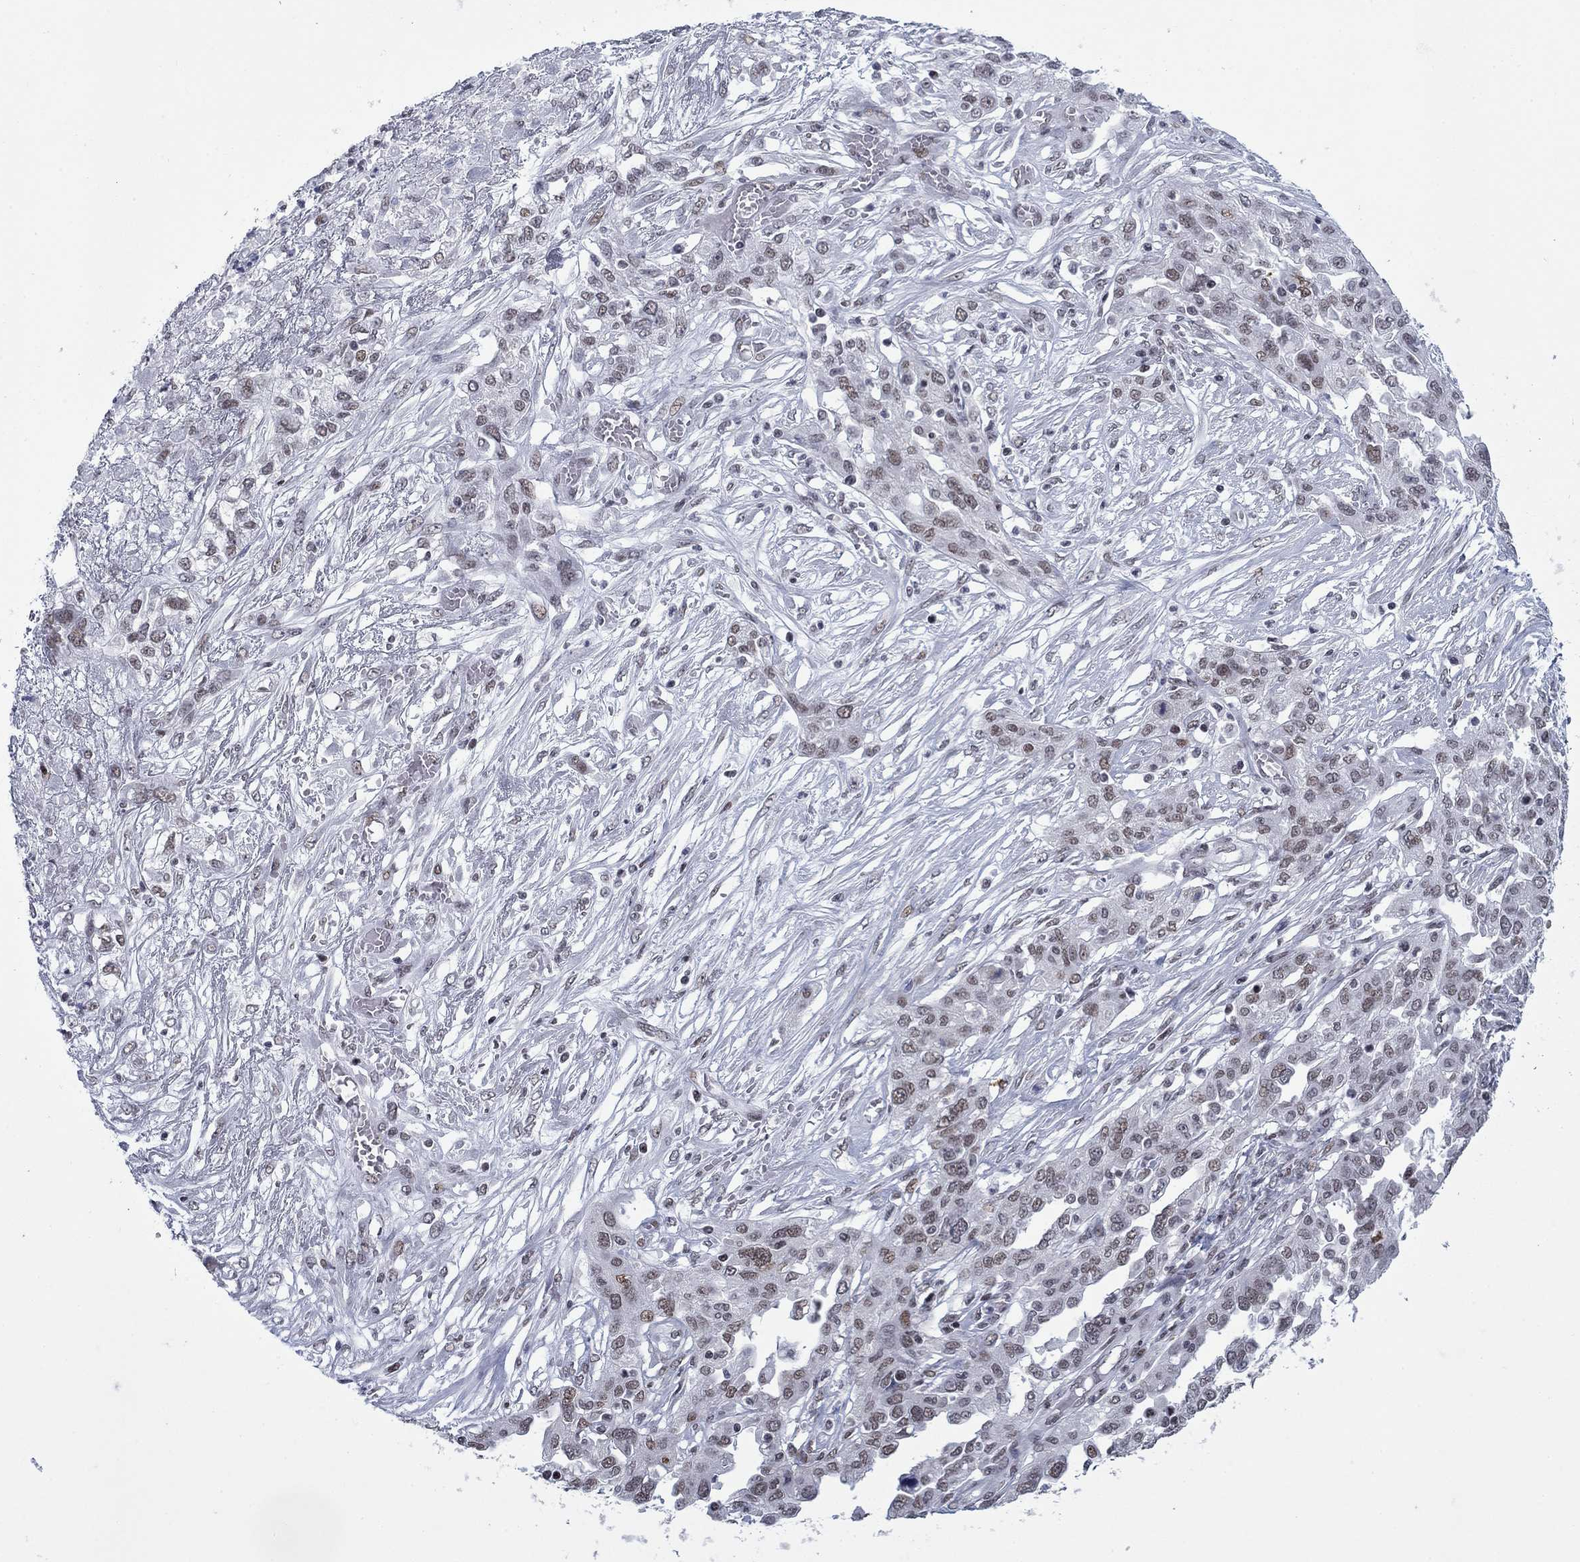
{"staining": {"intensity": "moderate", "quantity": "<25%", "location": "nuclear"}, "tissue": "ovarian cancer", "cell_type": "Tumor cells", "image_type": "cancer", "snomed": [{"axis": "morphology", "description": "Cystadenocarcinoma, serous, NOS"}, {"axis": "topography", "description": "Ovary"}], "caption": "Immunohistochemical staining of human ovarian cancer displays low levels of moderate nuclear expression in approximately <25% of tumor cells. (Stains: DAB in brown, nuclei in blue, Microscopy: brightfield microscopy at high magnification).", "gene": "NPAS3", "patient": {"sex": "female", "age": 67}}